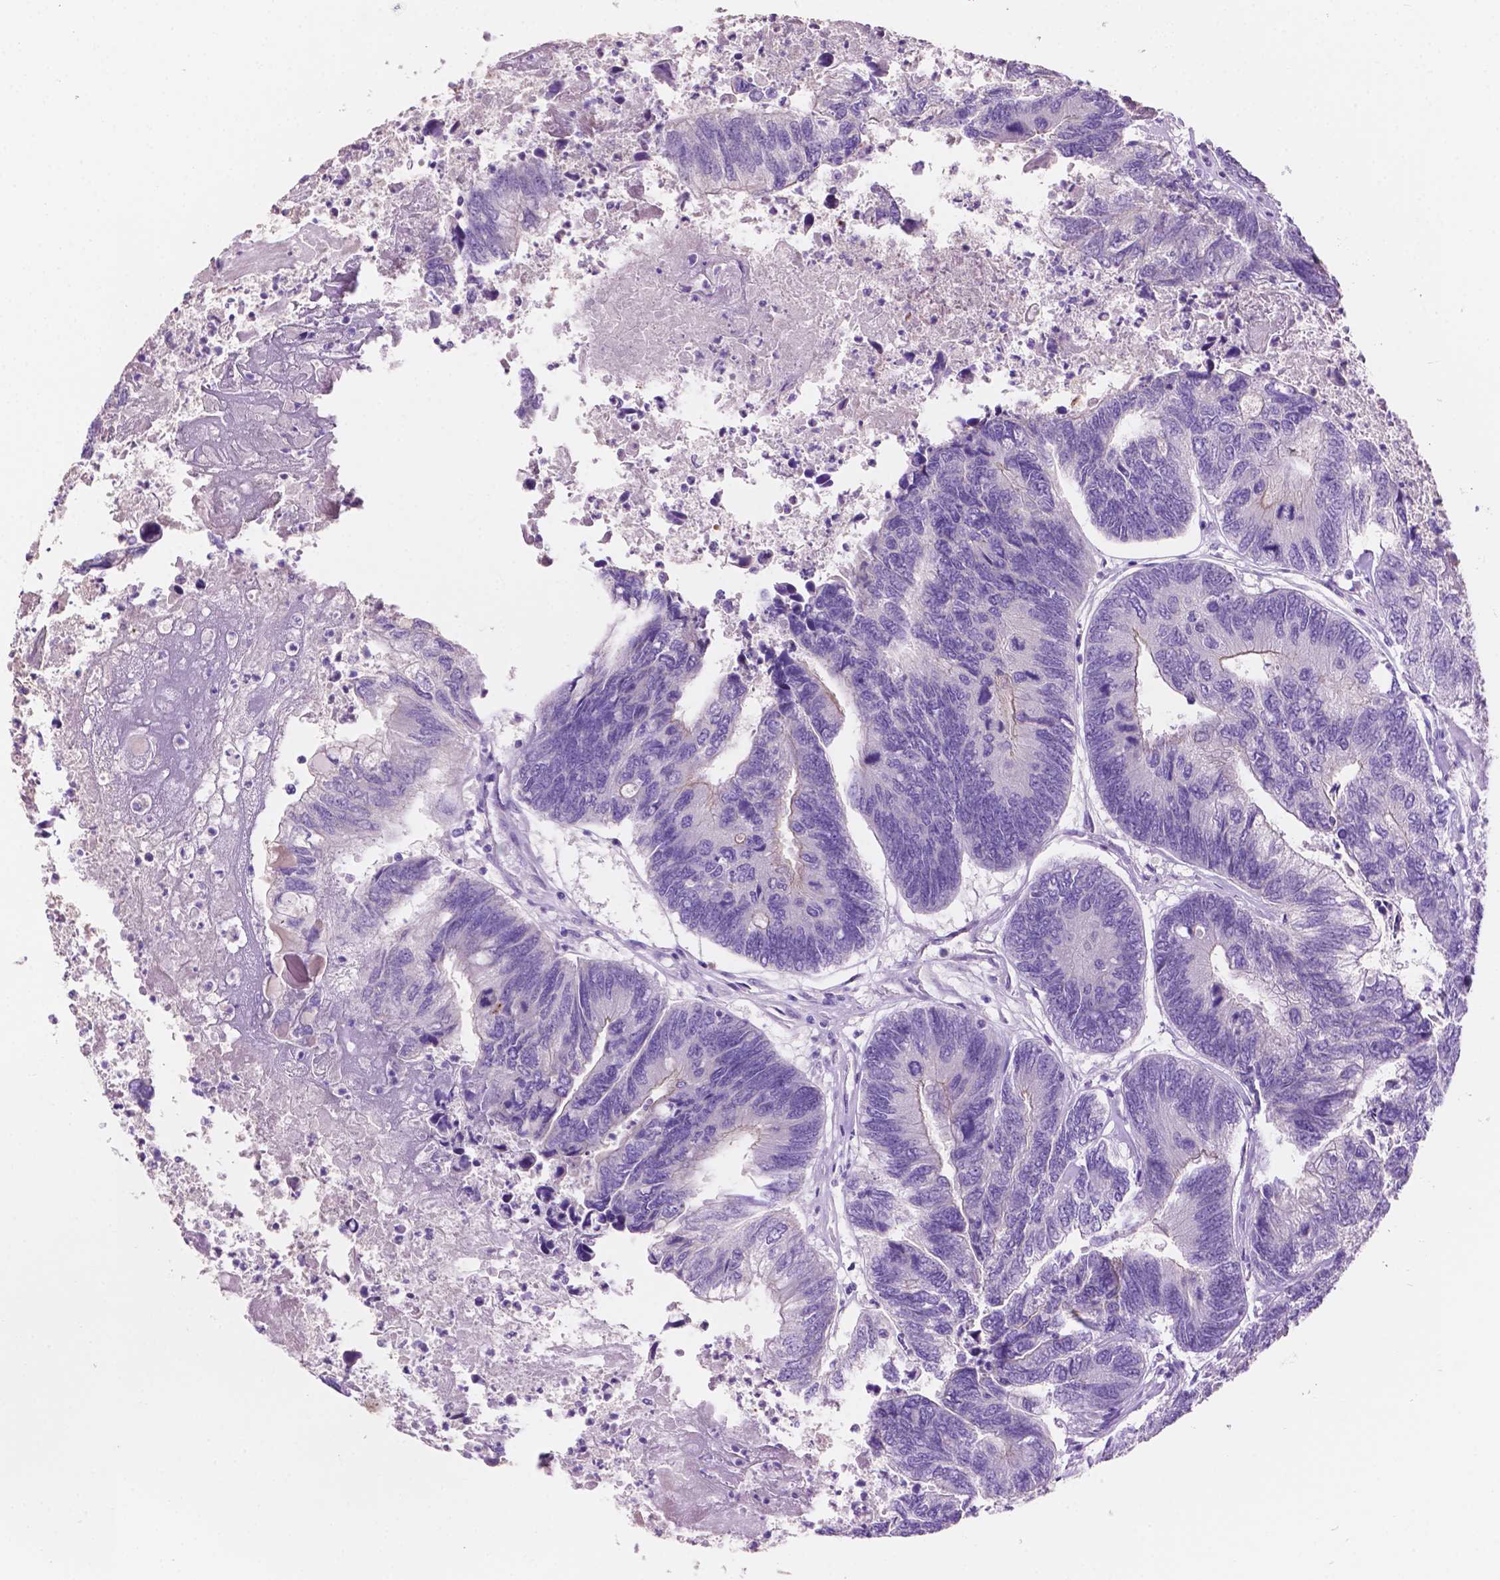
{"staining": {"intensity": "negative", "quantity": "none", "location": "none"}, "tissue": "colorectal cancer", "cell_type": "Tumor cells", "image_type": "cancer", "snomed": [{"axis": "morphology", "description": "Adenocarcinoma, NOS"}, {"axis": "topography", "description": "Colon"}], "caption": "Colorectal cancer stained for a protein using immunohistochemistry displays no expression tumor cells.", "gene": "CLDN17", "patient": {"sex": "female", "age": 67}}